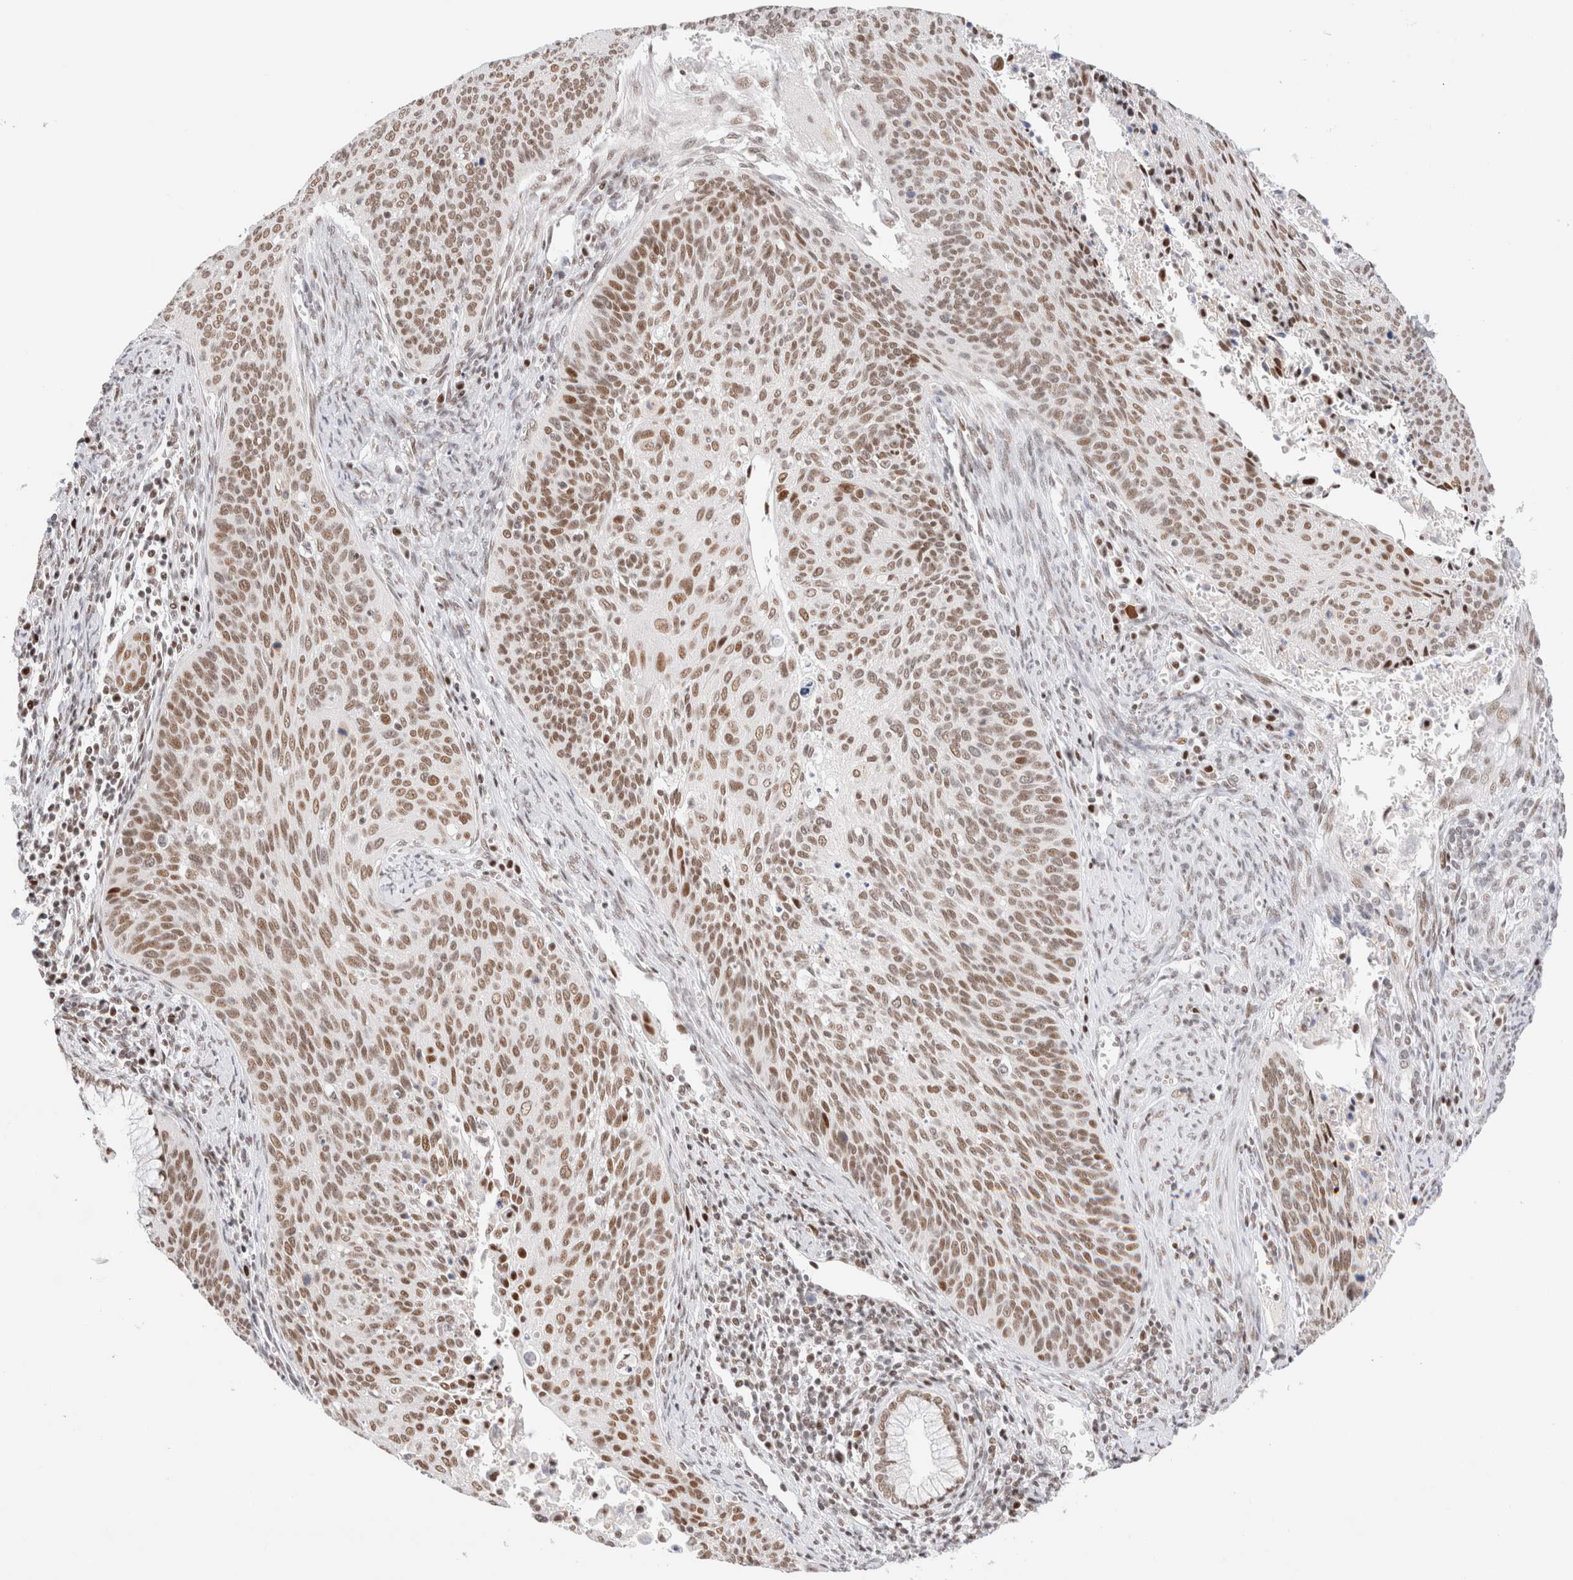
{"staining": {"intensity": "moderate", "quantity": ">75%", "location": "nuclear"}, "tissue": "cervical cancer", "cell_type": "Tumor cells", "image_type": "cancer", "snomed": [{"axis": "morphology", "description": "Squamous cell carcinoma, NOS"}, {"axis": "topography", "description": "Cervix"}], "caption": "Cervical cancer (squamous cell carcinoma) tissue reveals moderate nuclear expression in approximately >75% of tumor cells, visualized by immunohistochemistry.", "gene": "ZNF282", "patient": {"sex": "female", "age": 55}}